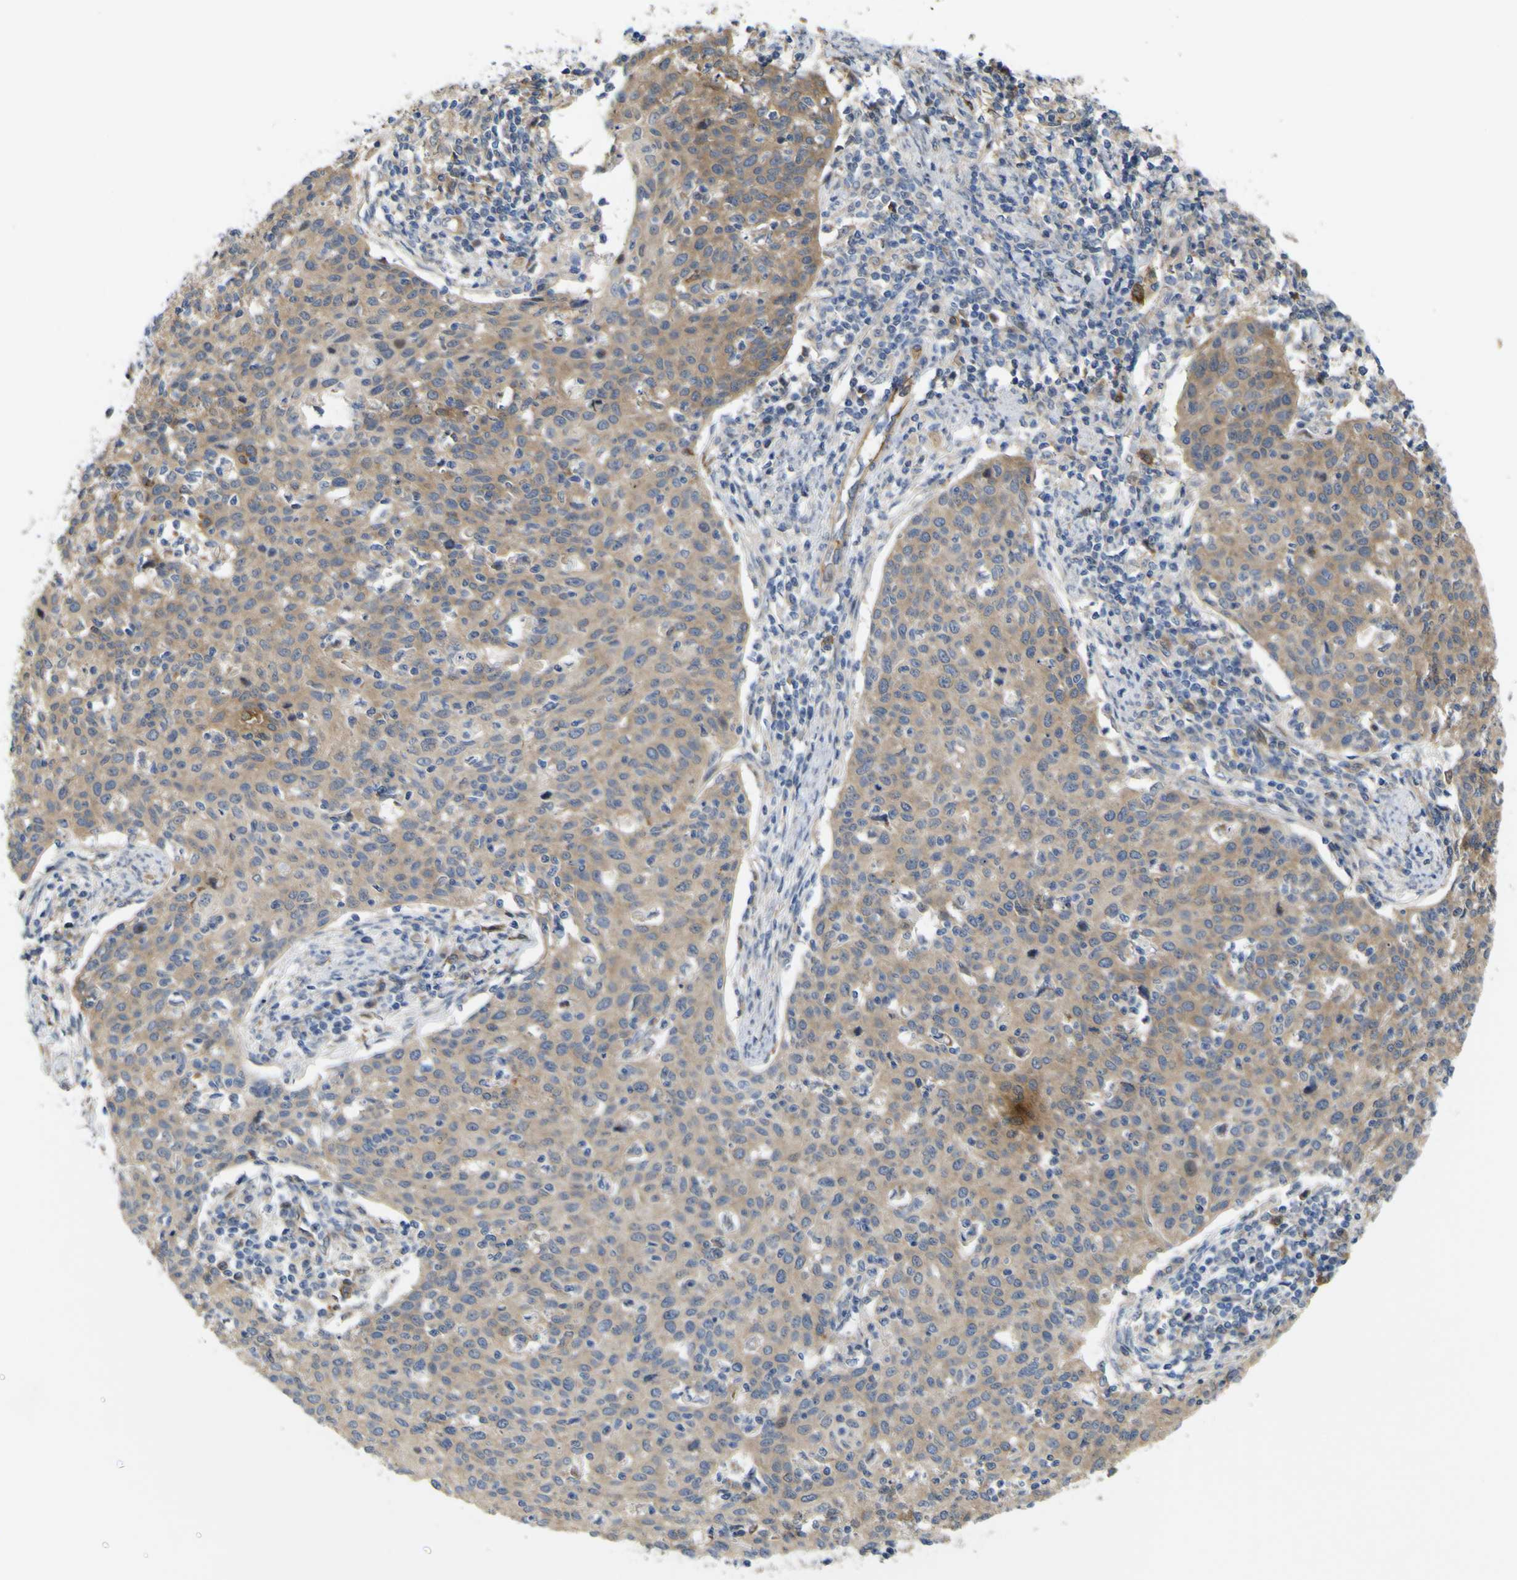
{"staining": {"intensity": "moderate", "quantity": ">75%", "location": "cytoplasmic/membranous"}, "tissue": "cervical cancer", "cell_type": "Tumor cells", "image_type": "cancer", "snomed": [{"axis": "morphology", "description": "Squamous cell carcinoma, NOS"}, {"axis": "topography", "description": "Cervix"}], "caption": "Moderate cytoplasmic/membranous positivity is seen in about >75% of tumor cells in cervical cancer.", "gene": "JPH1", "patient": {"sex": "female", "age": 38}}